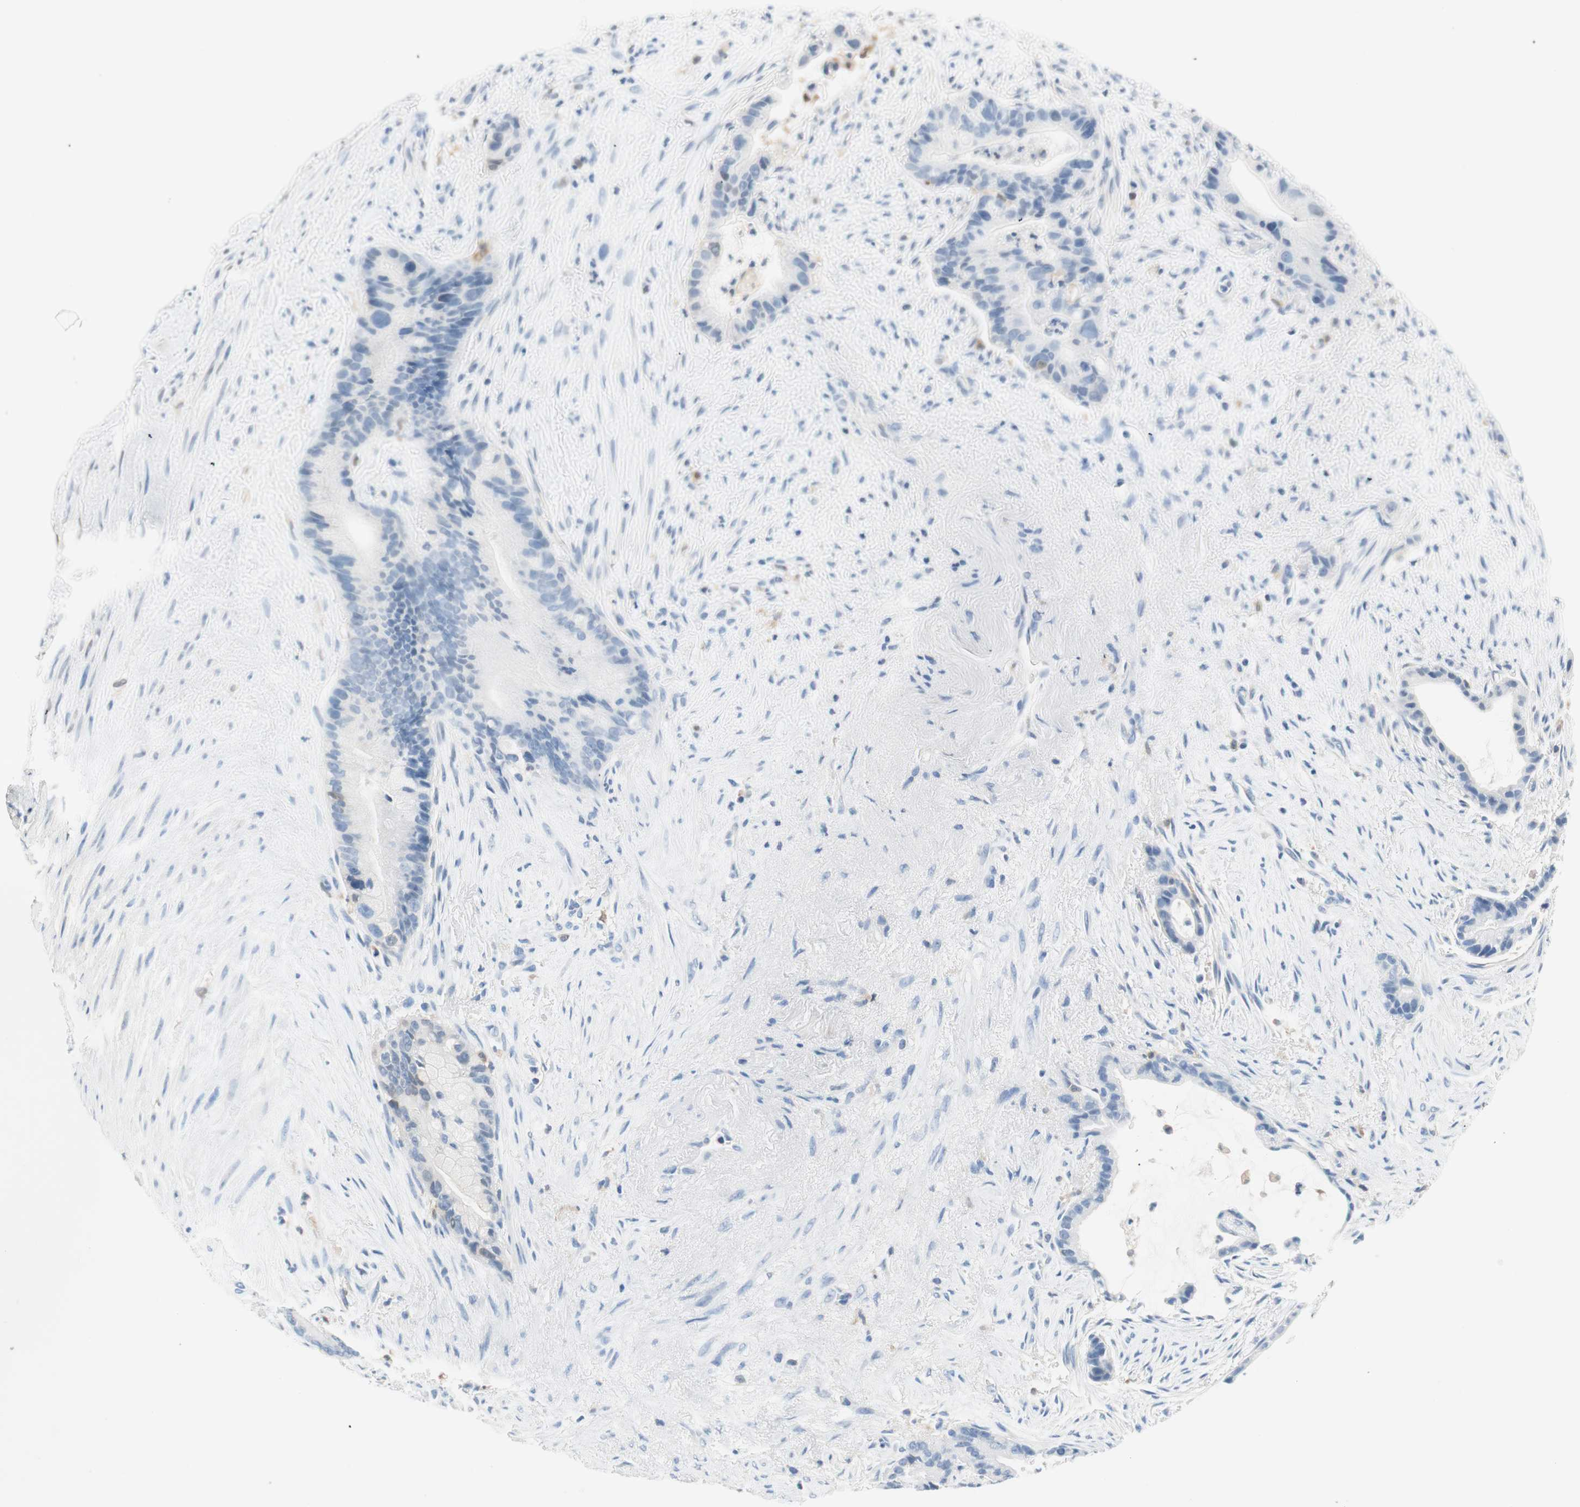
{"staining": {"intensity": "negative", "quantity": "none", "location": "none"}, "tissue": "liver cancer", "cell_type": "Tumor cells", "image_type": "cancer", "snomed": [{"axis": "morphology", "description": "Cholangiocarcinoma"}, {"axis": "topography", "description": "Liver"}], "caption": "Human cholangiocarcinoma (liver) stained for a protein using immunohistochemistry shows no positivity in tumor cells.", "gene": "GLUL", "patient": {"sex": "female", "age": 55}}